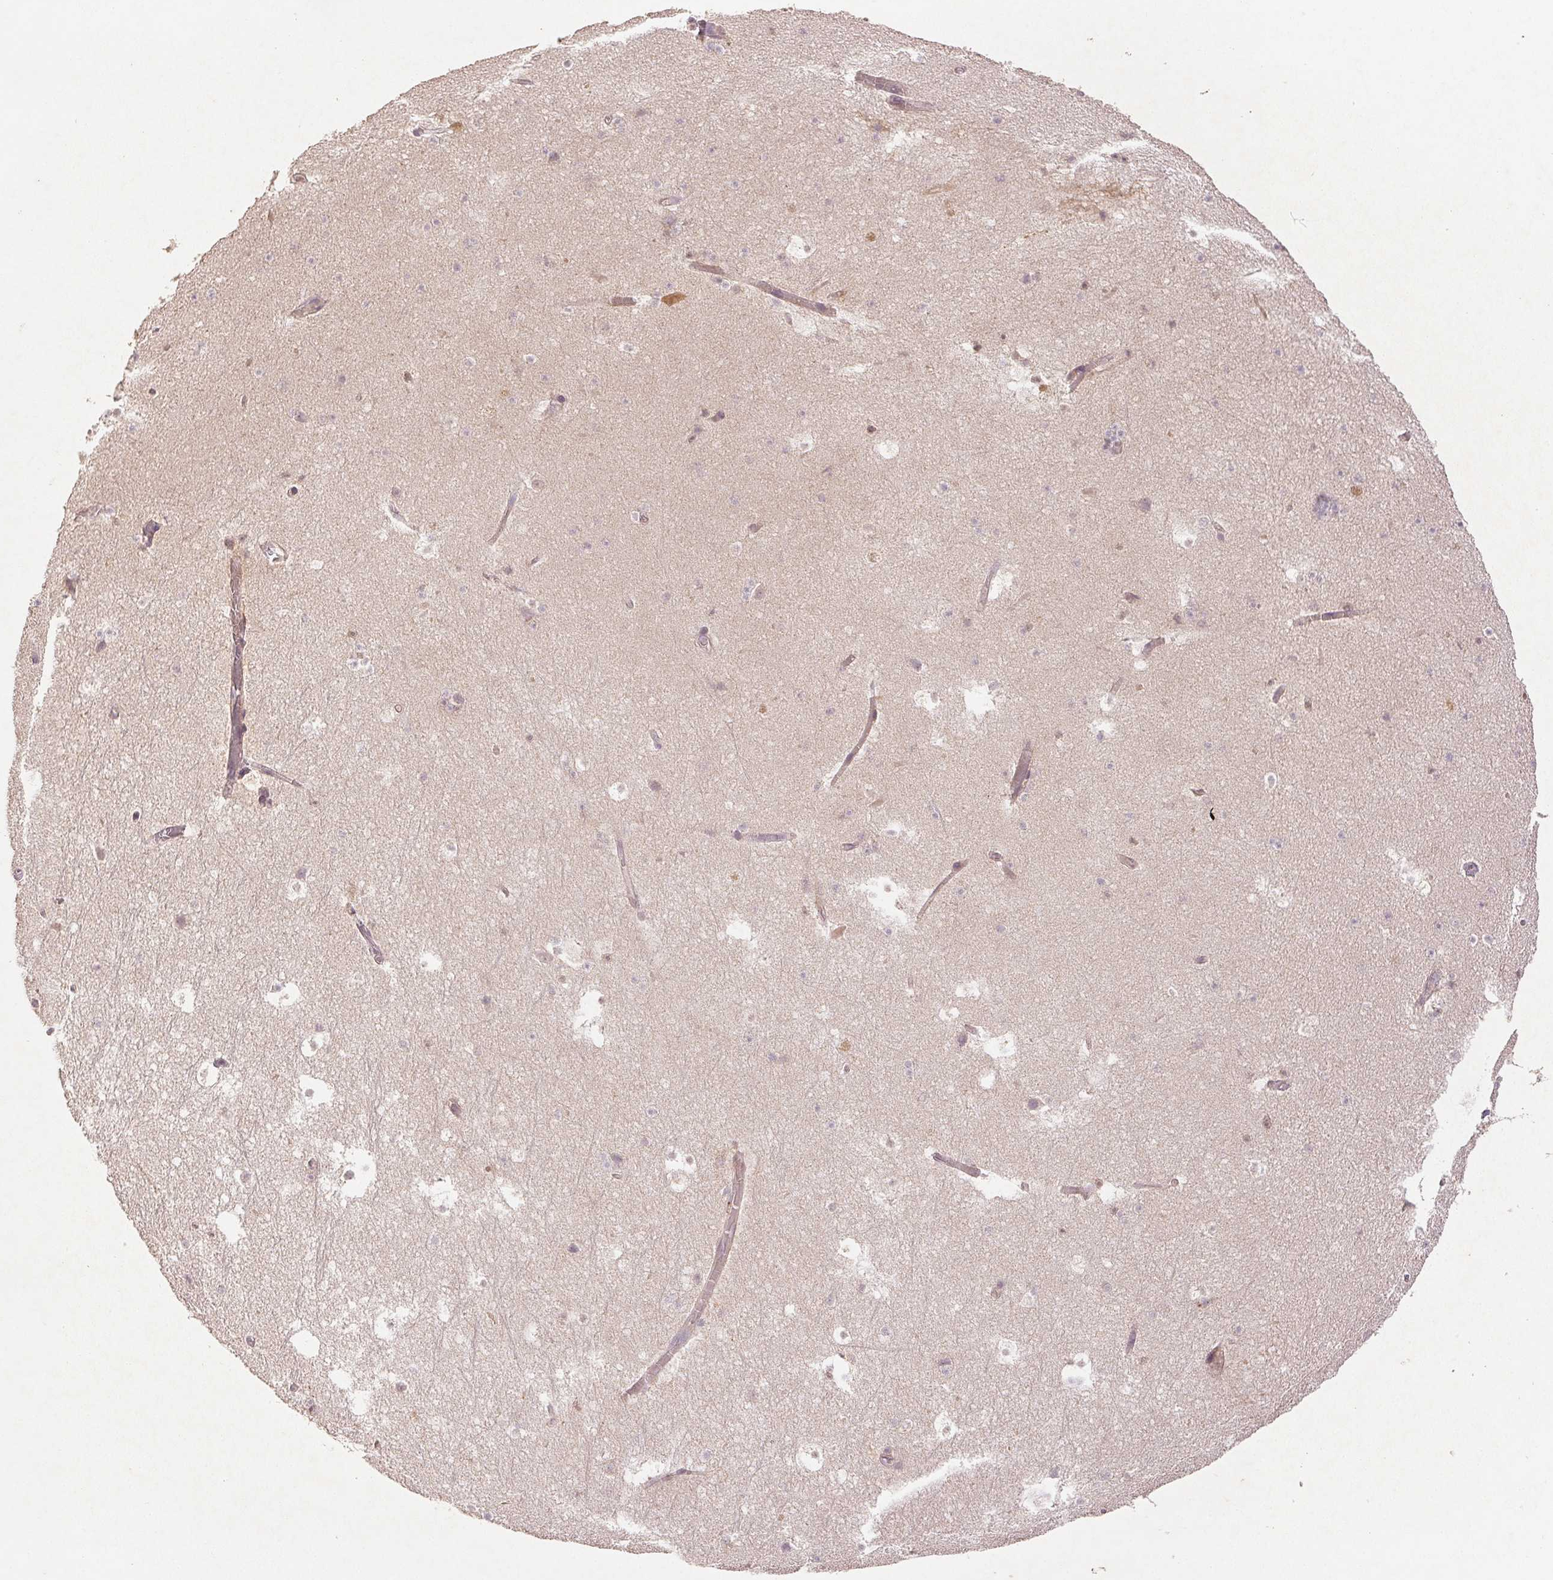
{"staining": {"intensity": "negative", "quantity": "none", "location": "none"}, "tissue": "hippocampus", "cell_type": "Glial cells", "image_type": "normal", "snomed": [{"axis": "morphology", "description": "Normal tissue, NOS"}, {"axis": "topography", "description": "Hippocampus"}], "caption": "A high-resolution micrograph shows IHC staining of benign hippocampus, which reveals no significant positivity in glial cells.", "gene": "YIF1B", "patient": {"sex": "male", "age": 26}}